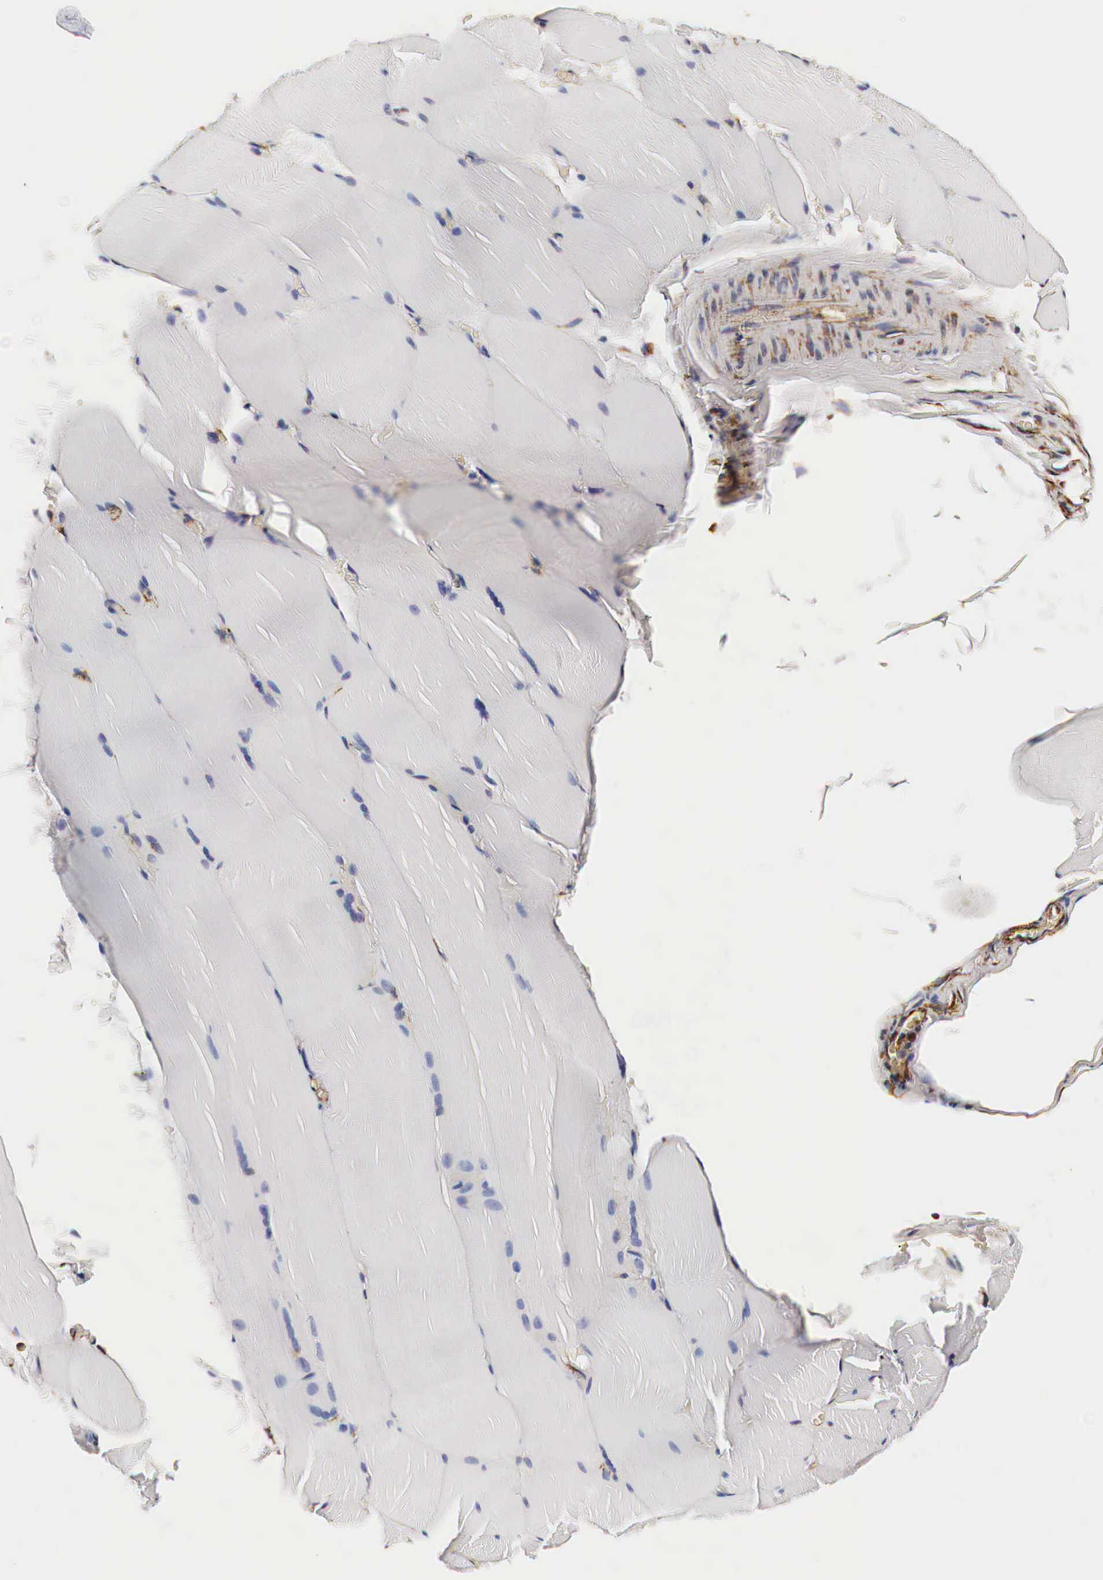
{"staining": {"intensity": "negative", "quantity": "none", "location": "none"}, "tissue": "skeletal muscle", "cell_type": "Myocytes", "image_type": "normal", "snomed": [{"axis": "morphology", "description": "Normal tissue, NOS"}, {"axis": "topography", "description": "Skeletal muscle"}], "caption": "Image shows no significant protein positivity in myocytes of unremarkable skeletal muscle.", "gene": "CKAP4", "patient": {"sex": "male", "age": 71}}